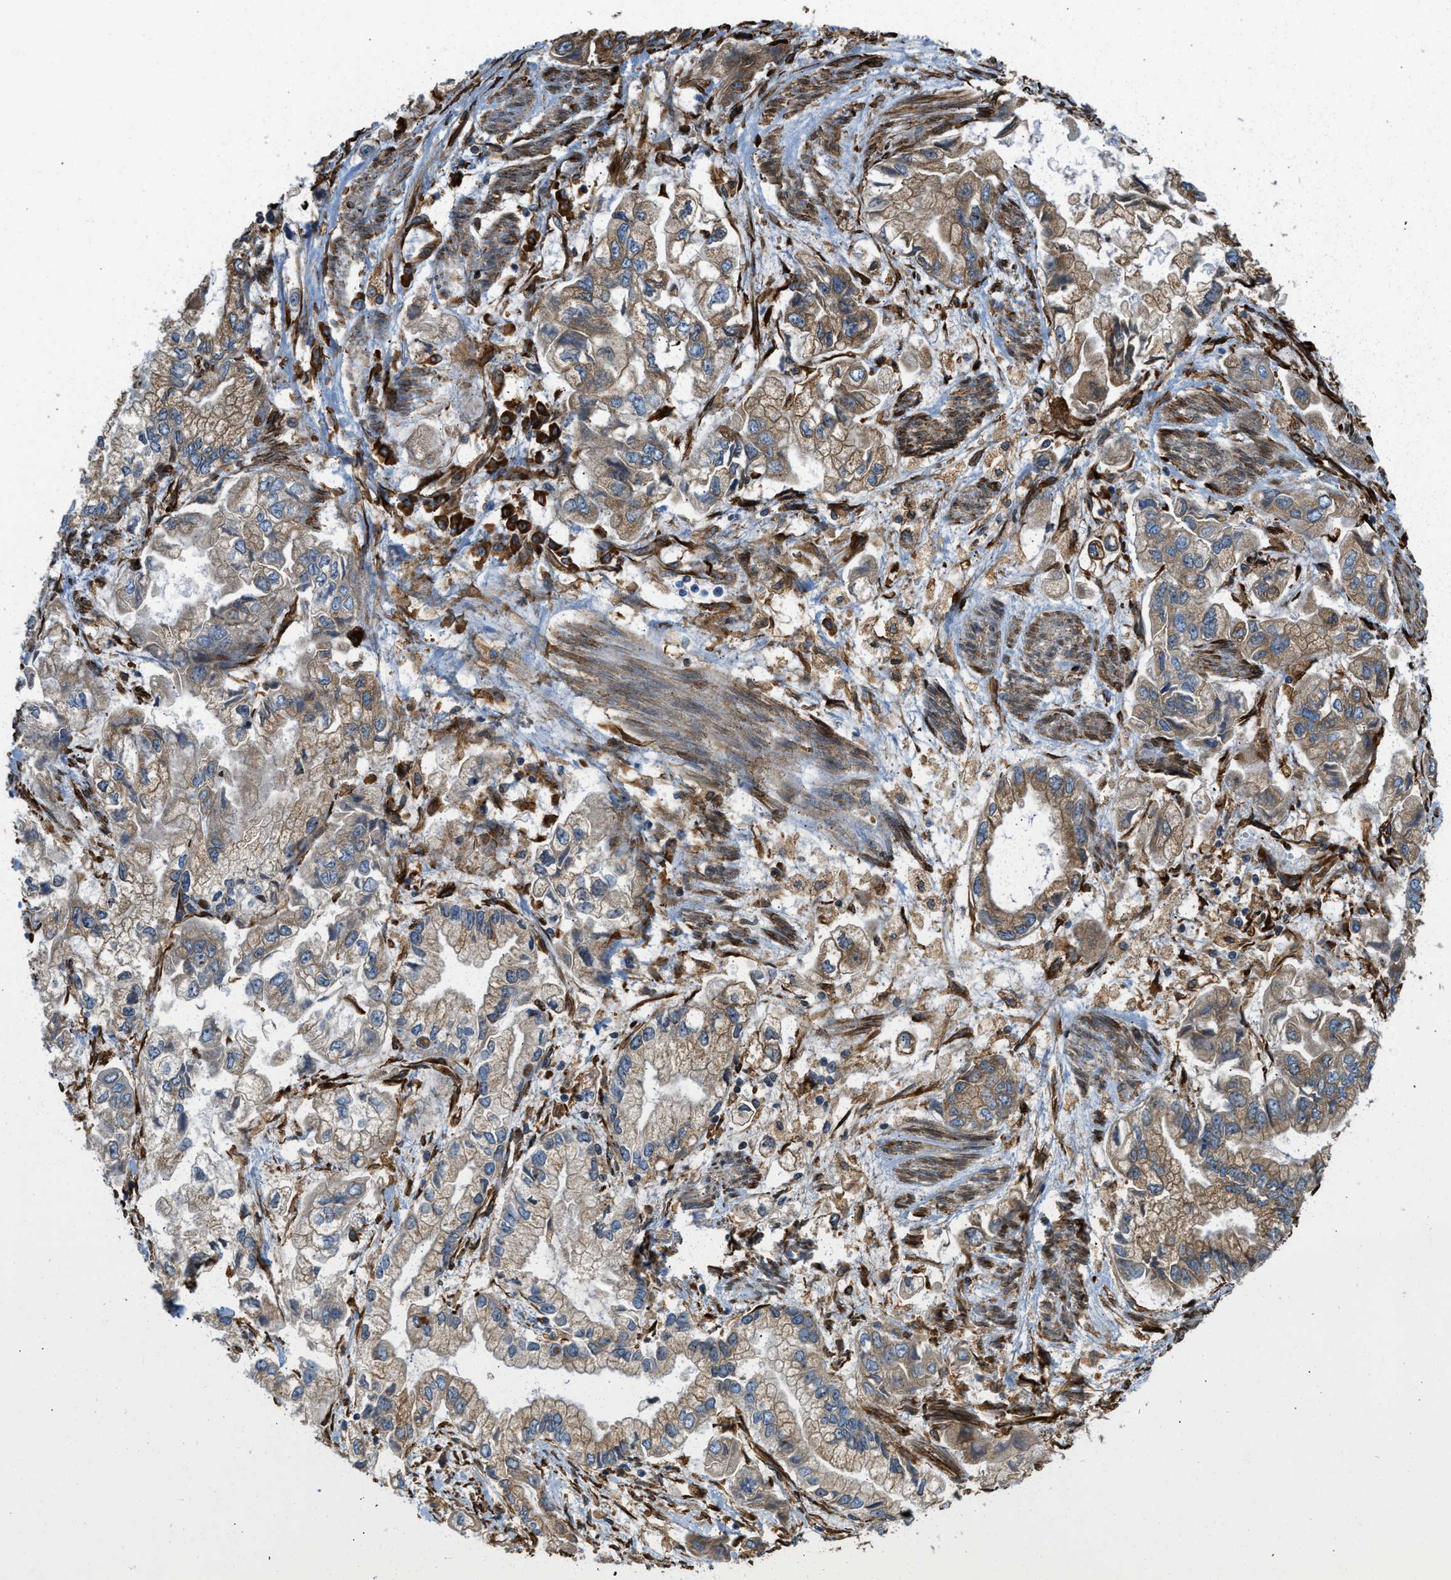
{"staining": {"intensity": "moderate", "quantity": ">75%", "location": "cytoplasmic/membranous"}, "tissue": "stomach cancer", "cell_type": "Tumor cells", "image_type": "cancer", "snomed": [{"axis": "morphology", "description": "Normal tissue, NOS"}, {"axis": "morphology", "description": "Adenocarcinoma, NOS"}, {"axis": "topography", "description": "Stomach"}], "caption": "Protein expression analysis of adenocarcinoma (stomach) demonstrates moderate cytoplasmic/membranous expression in about >75% of tumor cells.", "gene": "BEX3", "patient": {"sex": "male", "age": 62}}